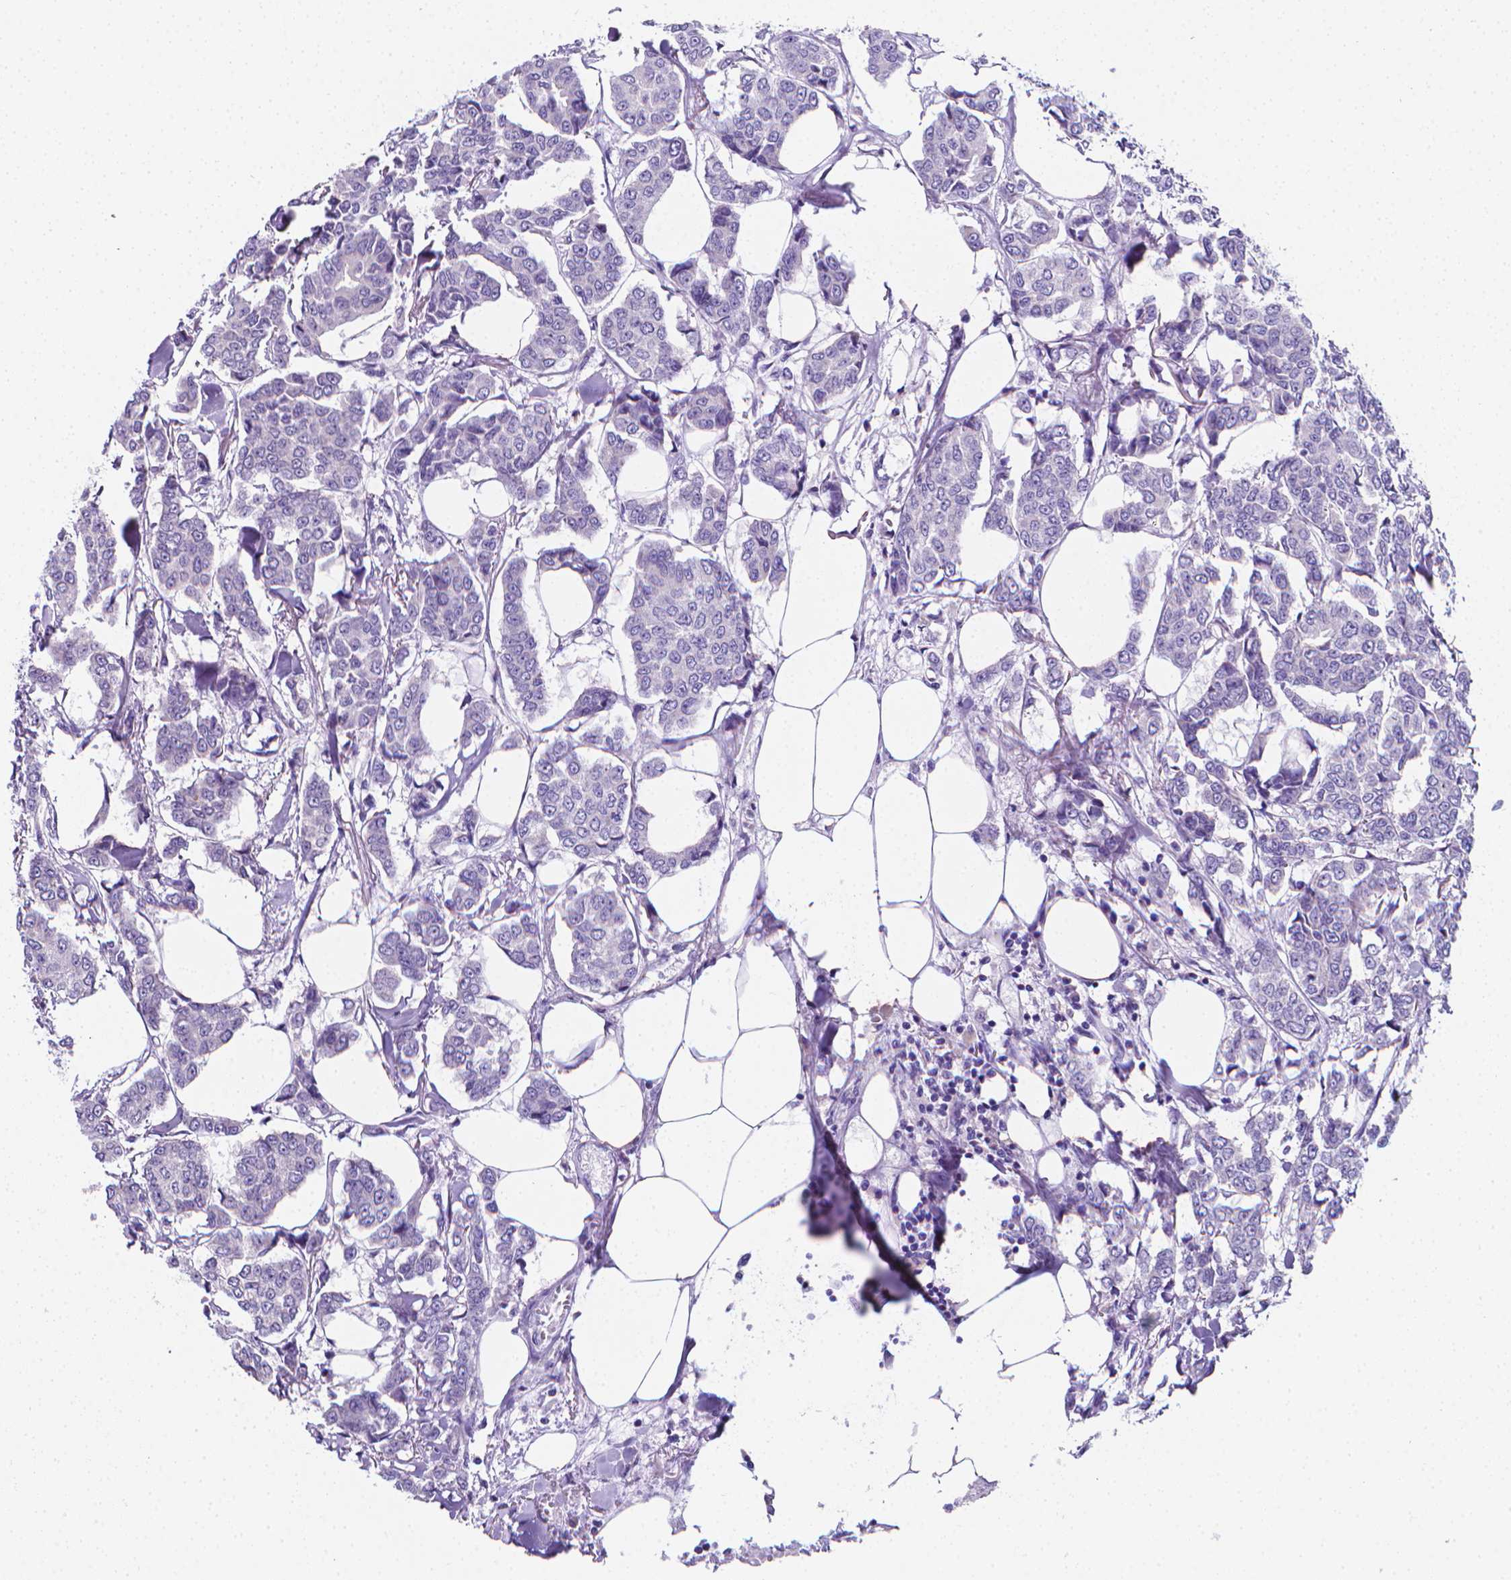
{"staining": {"intensity": "negative", "quantity": "none", "location": "none"}, "tissue": "breast cancer", "cell_type": "Tumor cells", "image_type": "cancer", "snomed": [{"axis": "morphology", "description": "Duct carcinoma"}, {"axis": "topography", "description": "Breast"}], "caption": "Tumor cells show no significant protein expression in breast cancer (infiltrating ductal carcinoma).", "gene": "LRRC73", "patient": {"sex": "female", "age": 94}}